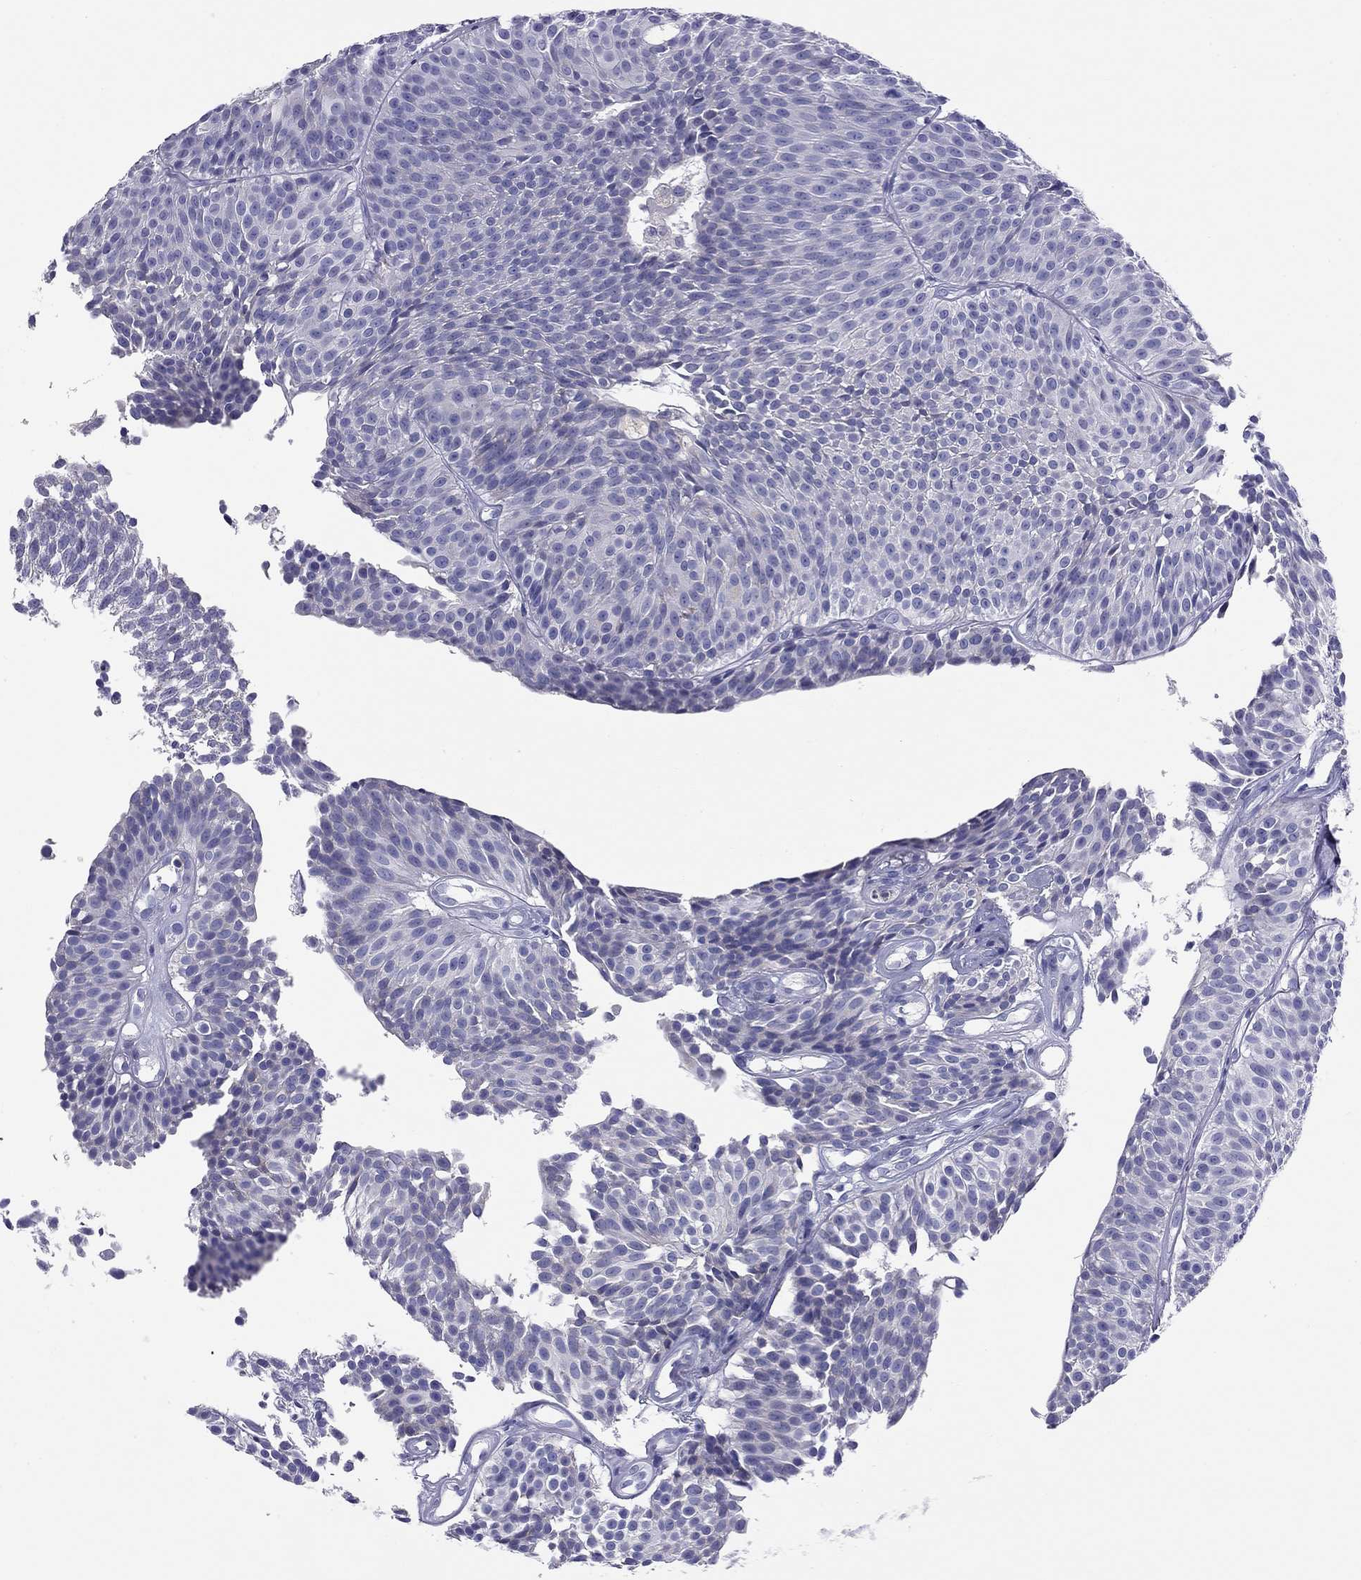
{"staining": {"intensity": "negative", "quantity": "none", "location": "none"}, "tissue": "urothelial cancer", "cell_type": "Tumor cells", "image_type": "cancer", "snomed": [{"axis": "morphology", "description": "Urothelial carcinoma, Low grade"}, {"axis": "topography", "description": "Urinary bladder"}], "caption": "Immunohistochemistry (IHC) photomicrograph of neoplastic tissue: human low-grade urothelial carcinoma stained with DAB demonstrates no significant protein staining in tumor cells.", "gene": "SLC46A2", "patient": {"sex": "male", "age": 63}}